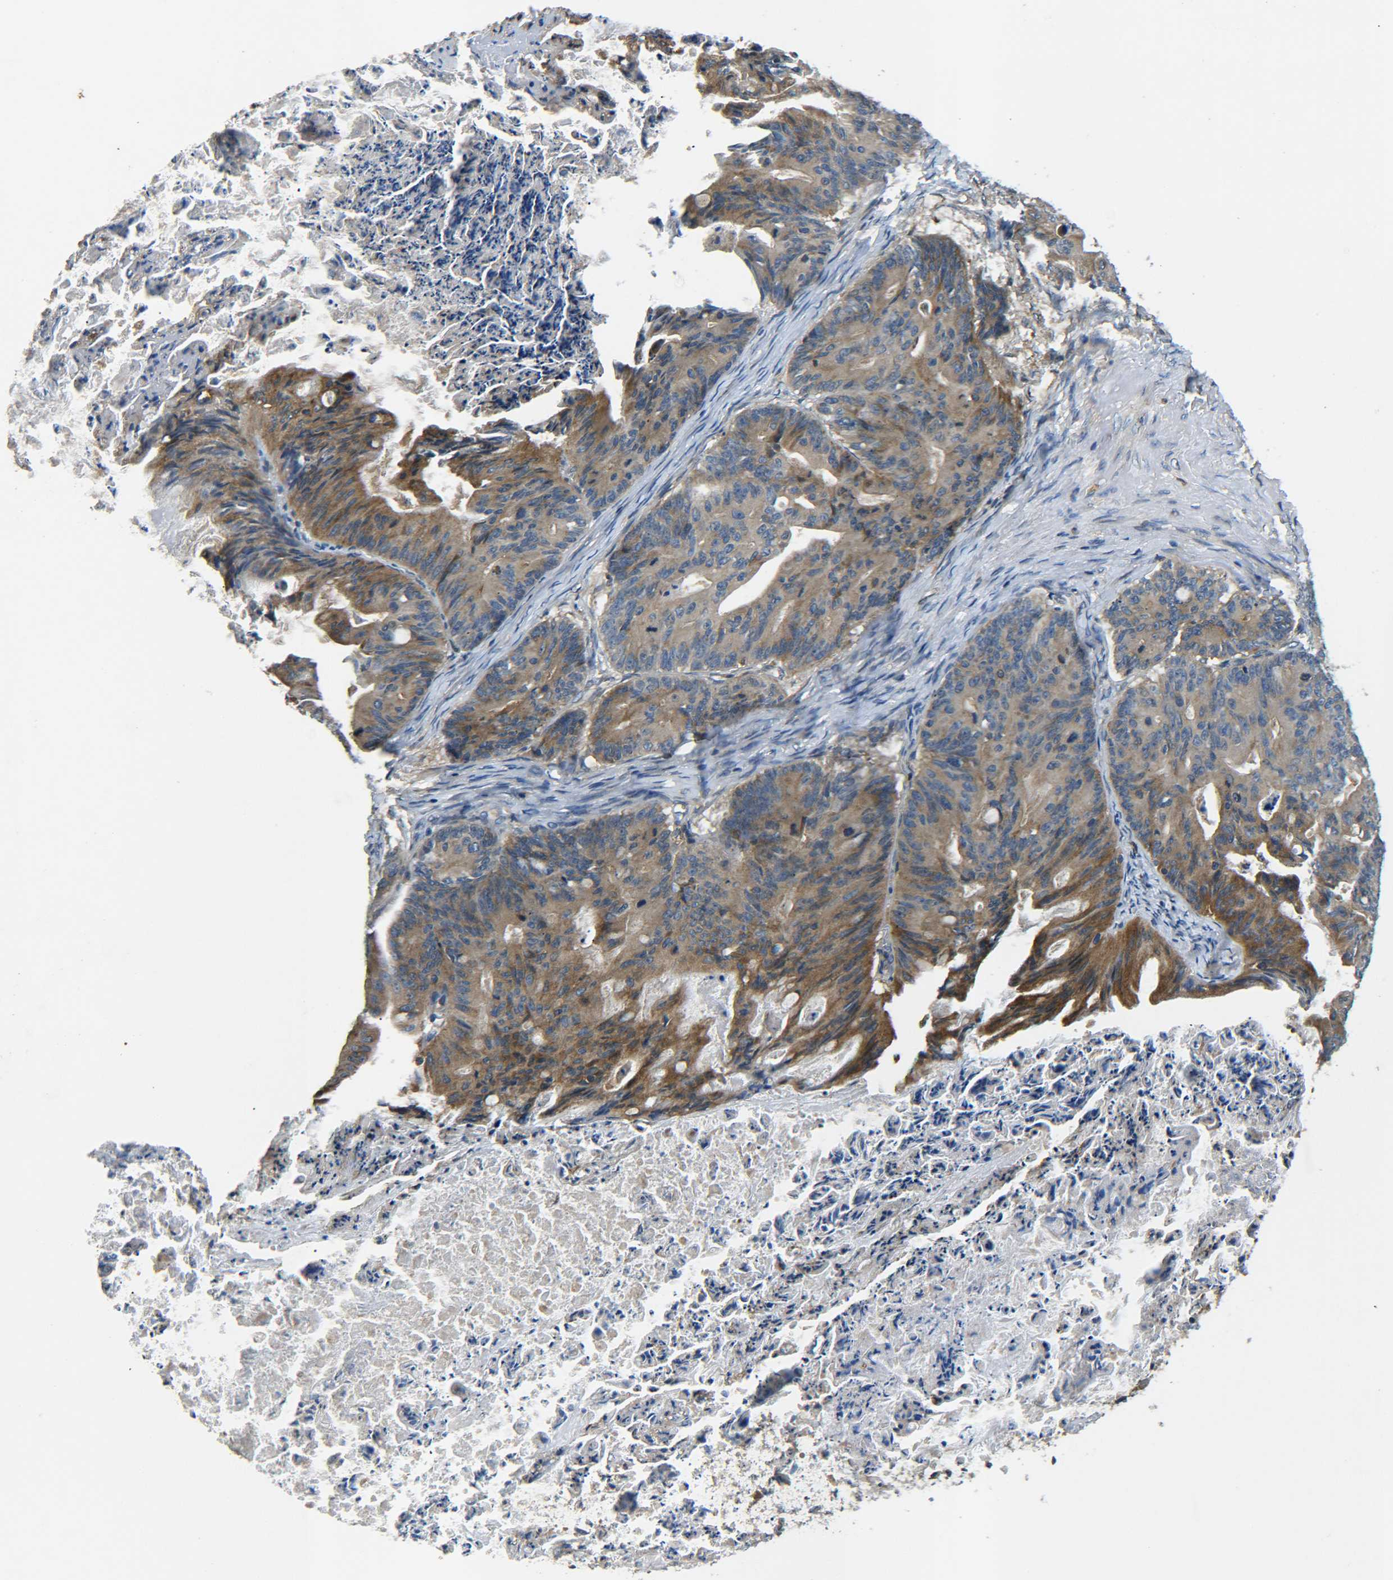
{"staining": {"intensity": "moderate", "quantity": ">75%", "location": "cytoplasmic/membranous"}, "tissue": "ovarian cancer", "cell_type": "Tumor cells", "image_type": "cancer", "snomed": [{"axis": "morphology", "description": "Cystadenocarcinoma, mucinous, NOS"}, {"axis": "topography", "description": "Ovary"}], "caption": "Human ovarian cancer stained with a brown dye reveals moderate cytoplasmic/membranous positive staining in about >75% of tumor cells.", "gene": "RAB1B", "patient": {"sex": "female", "age": 37}}